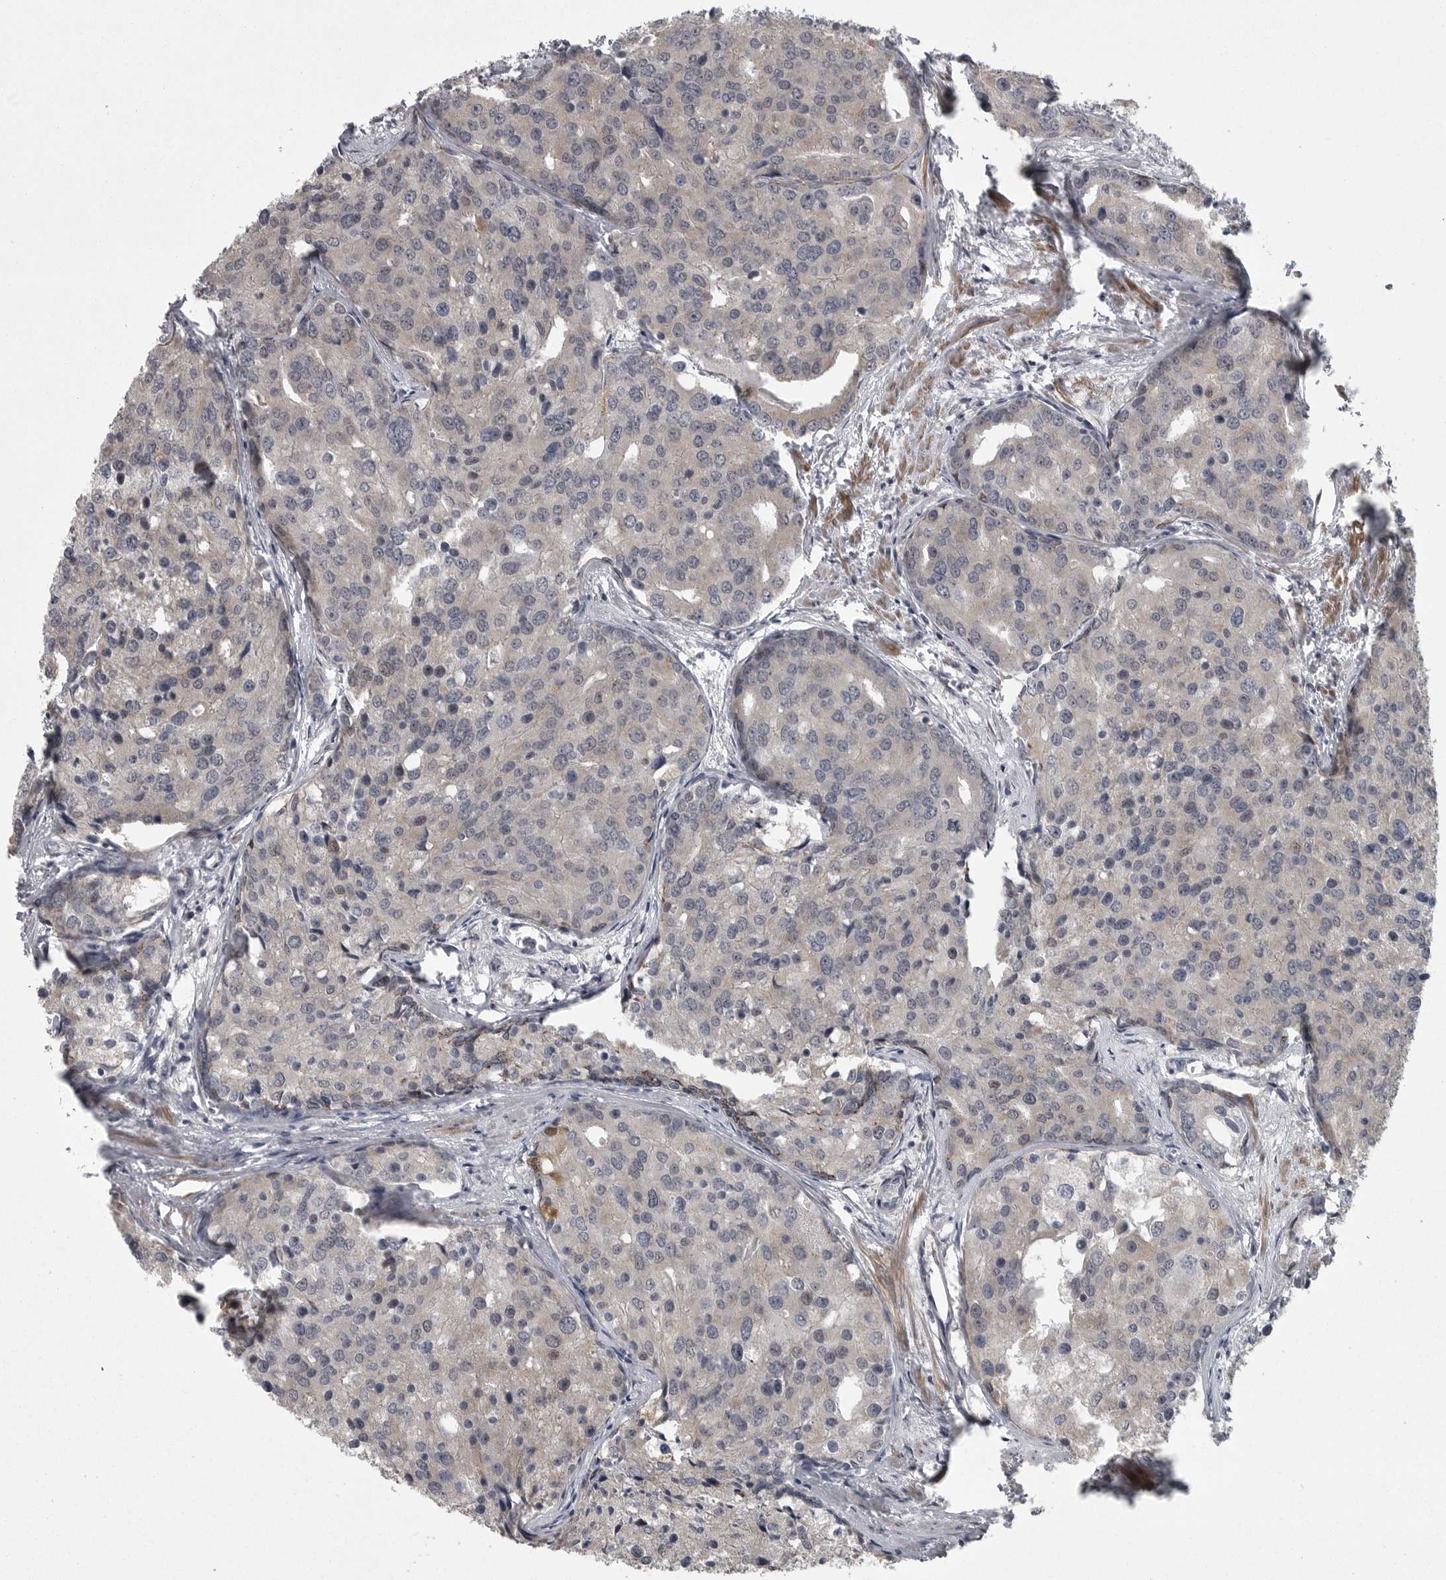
{"staining": {"intensity": "negative", "quantity": "none", "location": "none"}, "tissue": "prostate cancer", "cell_type": "Tumor cells", "image_type": "cancer", "snomed": [{"axis": "morphology", "description": "Adenocarcinoma, High grade"}, {"axis": "topography", "description": "Prostate"}], "caption": "This is an IHC histopathology image of human prostate cancer. There is no expression in tumor cells.", "gene": "PPP1R9A", "patient": {"sex": "male", "age": 50}}